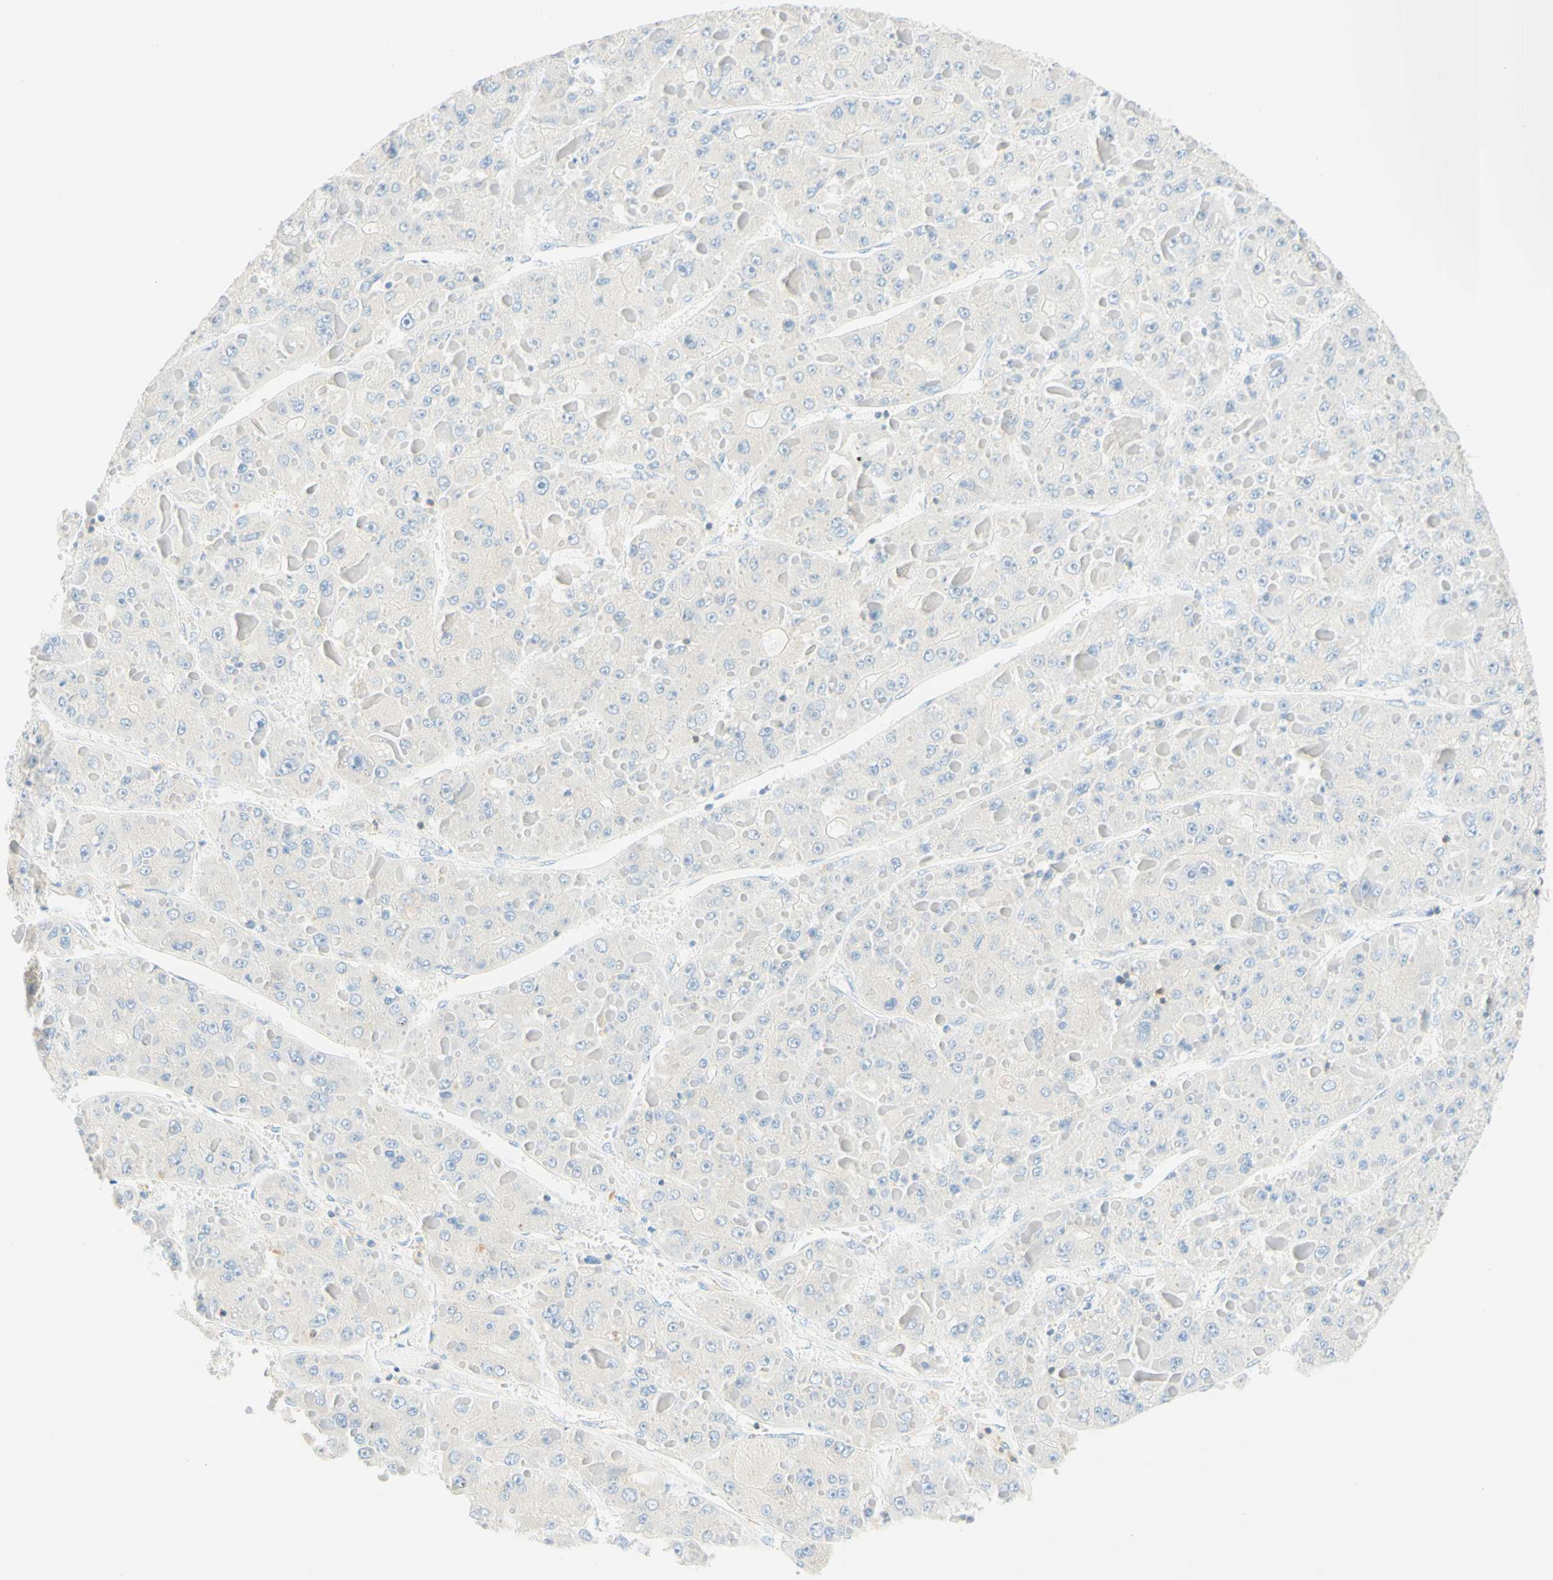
{"staining": {"intensity": "negative", "quantity": "none", "location": "none"}, "tissue": "liver cancer", "cell_type": "Tumor cells", "image_type": "cancer", "snomed": [{"axis": "morphology", "description": "Carcinoma, Hepatocellular, NOS"}, {"axis": "topography", "description": "Liver"}], "caption": "High power microscopy image of an immunohistochemistry micrograph of liver cancer (hepatocellular carcinoma), revealing no significant positivity in tumor cells.", "gene": "LAT", "patient": {"sex": "female", "age": 73}}